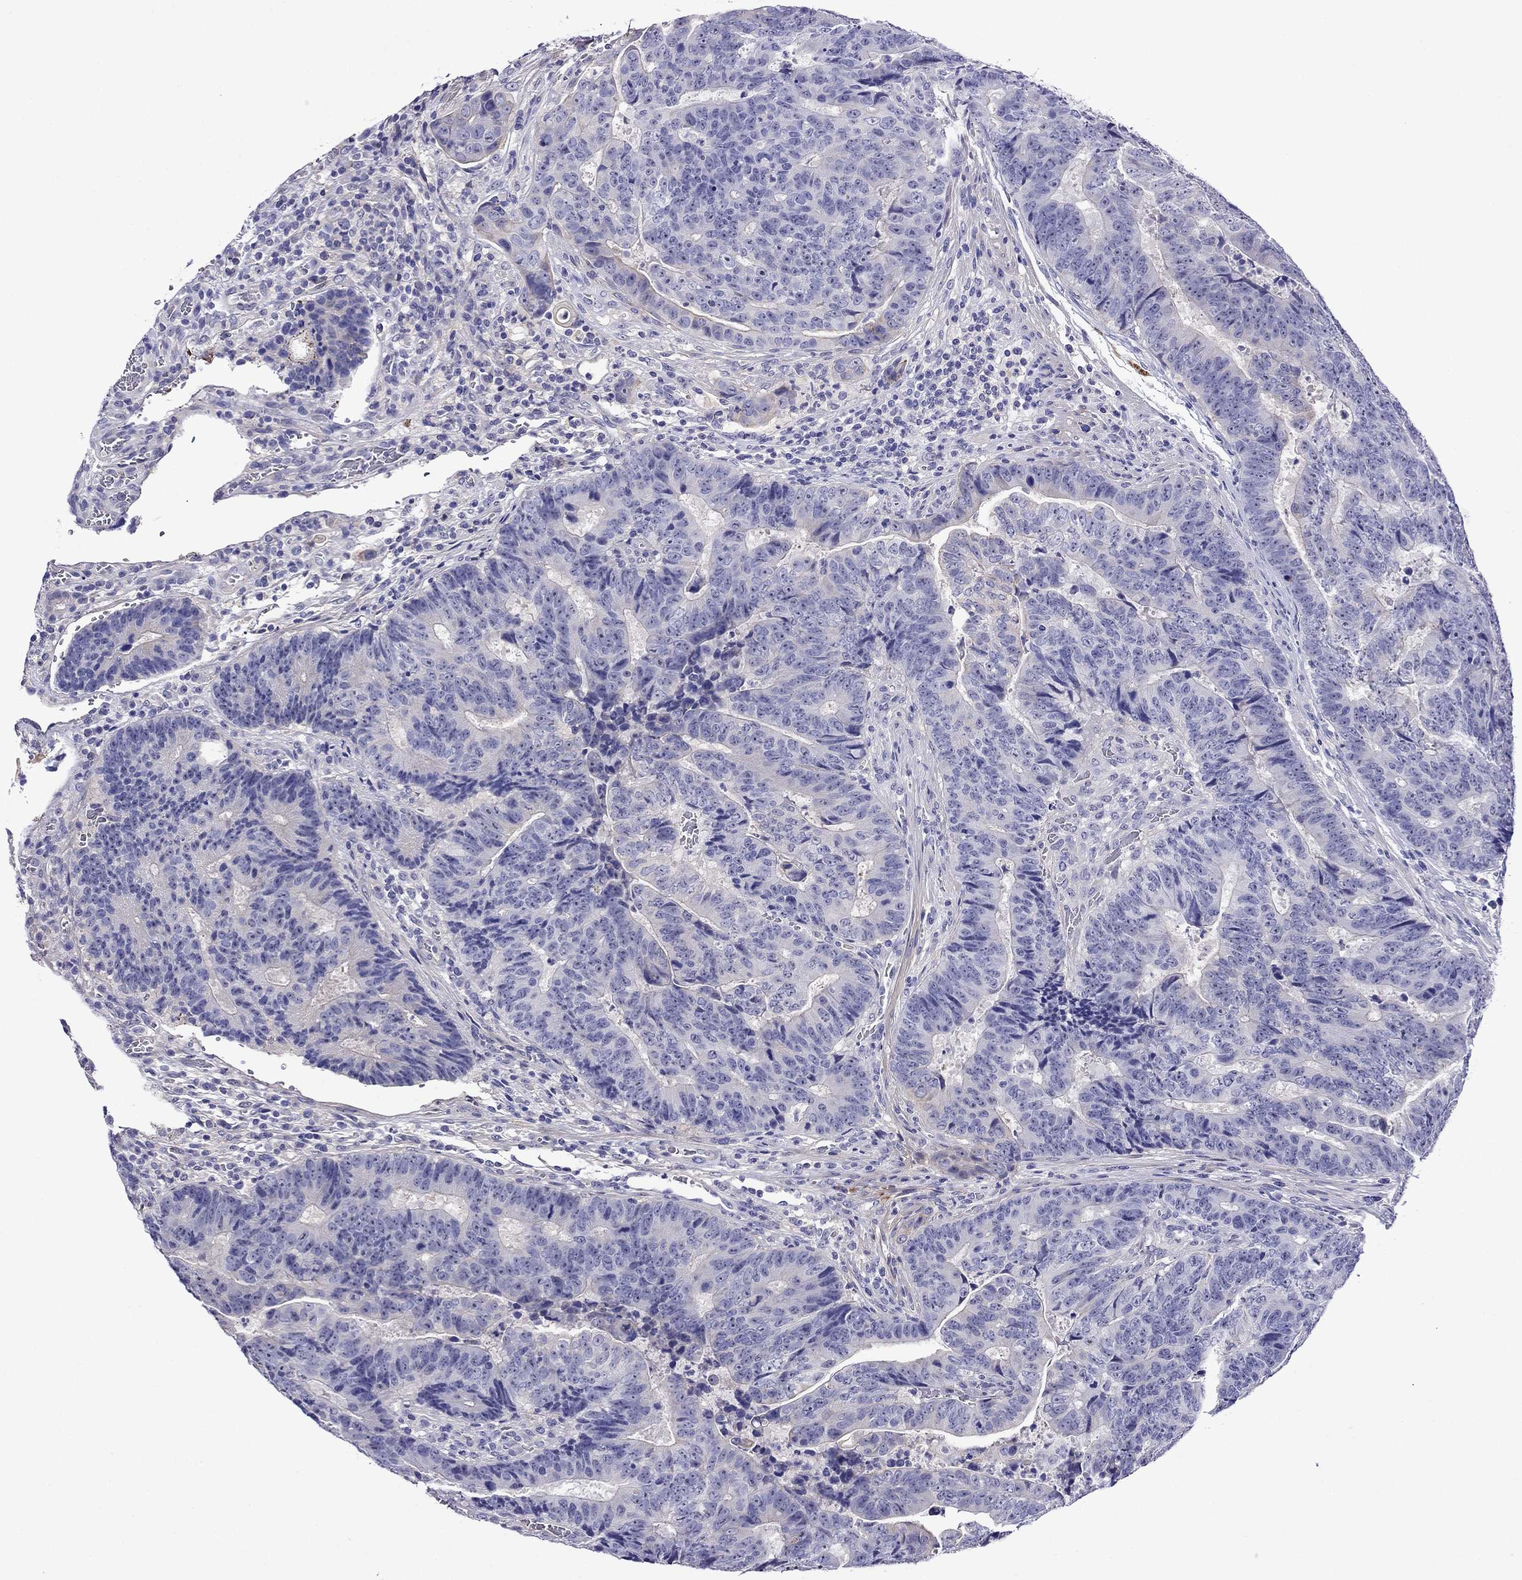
{"staining": {"intensity": "negative", "quantity": "none", "location": "none"}, "tissue": "colorectal cancer", "cell_type": "Tumor cells", "image_type": "cancer", "snomed": [{"axis": "morphology", "description": "Adenocarcinoma, NOS"}, {"axis": "topography", "description": "Colon"}], "caption": "The image demonstrates no significant expression in tumor cells of colorectal cancer.", "gene": "SCG2", "patient": {"sex": "female", "age": 48}}